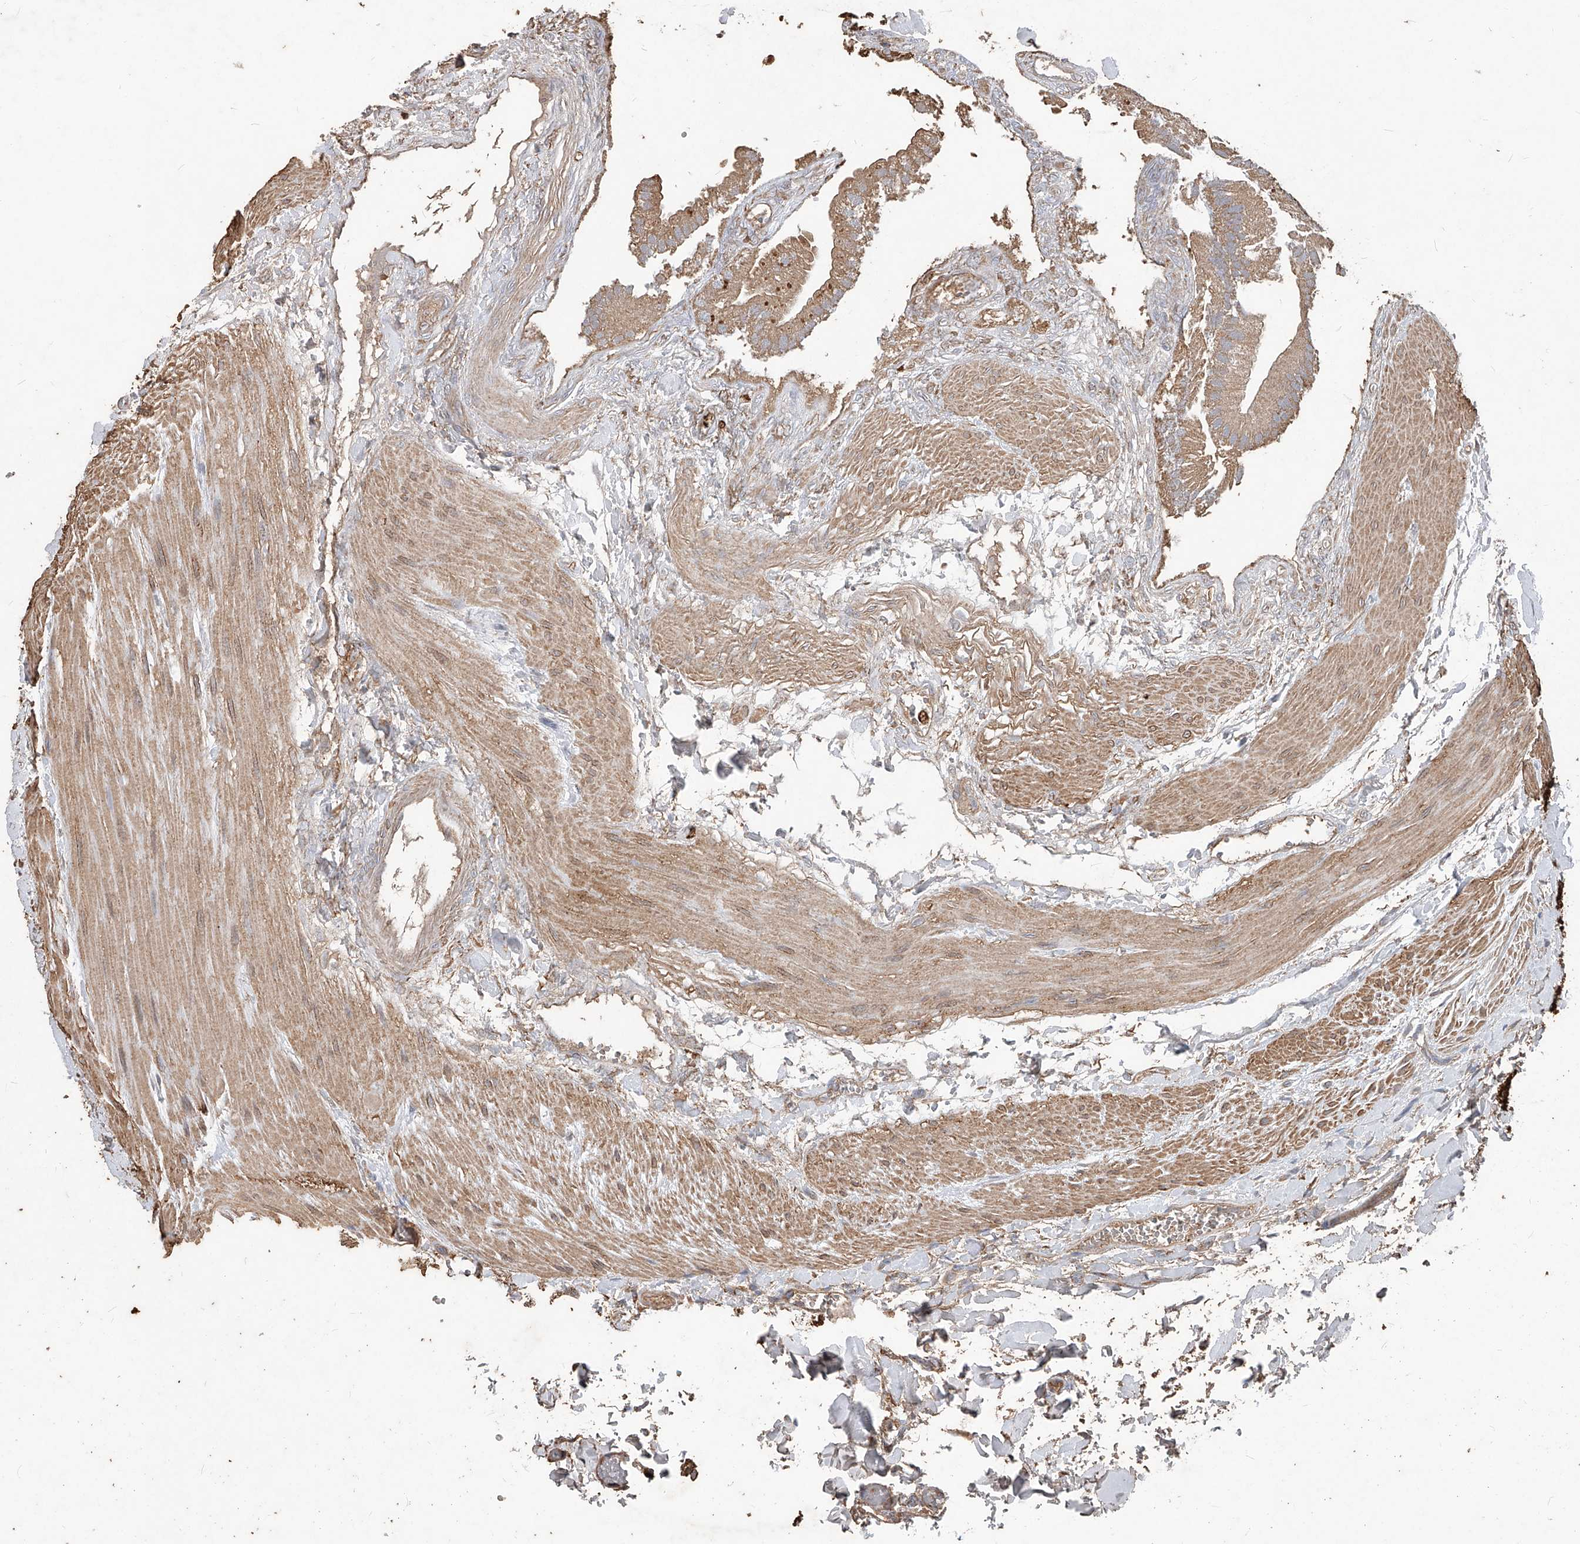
{"staining": {"intensity": "strong", "quantity": ">75%", "location": "cytoplasmic/membranous"}, "tissue": "gallbladder", "cell_type": "Glandular cells", "image_type": "normal", "snomed": [{"axis": "morphology", "description": "Normal tissue, NOS"}, {"axis": "topography", "description": "Gallbladder"}], "caption": "Immunohistochemical staining of benign human gallbladder exhibits >75% levels of strong cytoplasmic/membranous protein staining in approximately >75% of glandular cells.", "gene": "UCP2", "patient": {"sex": "male", "age": 55}}